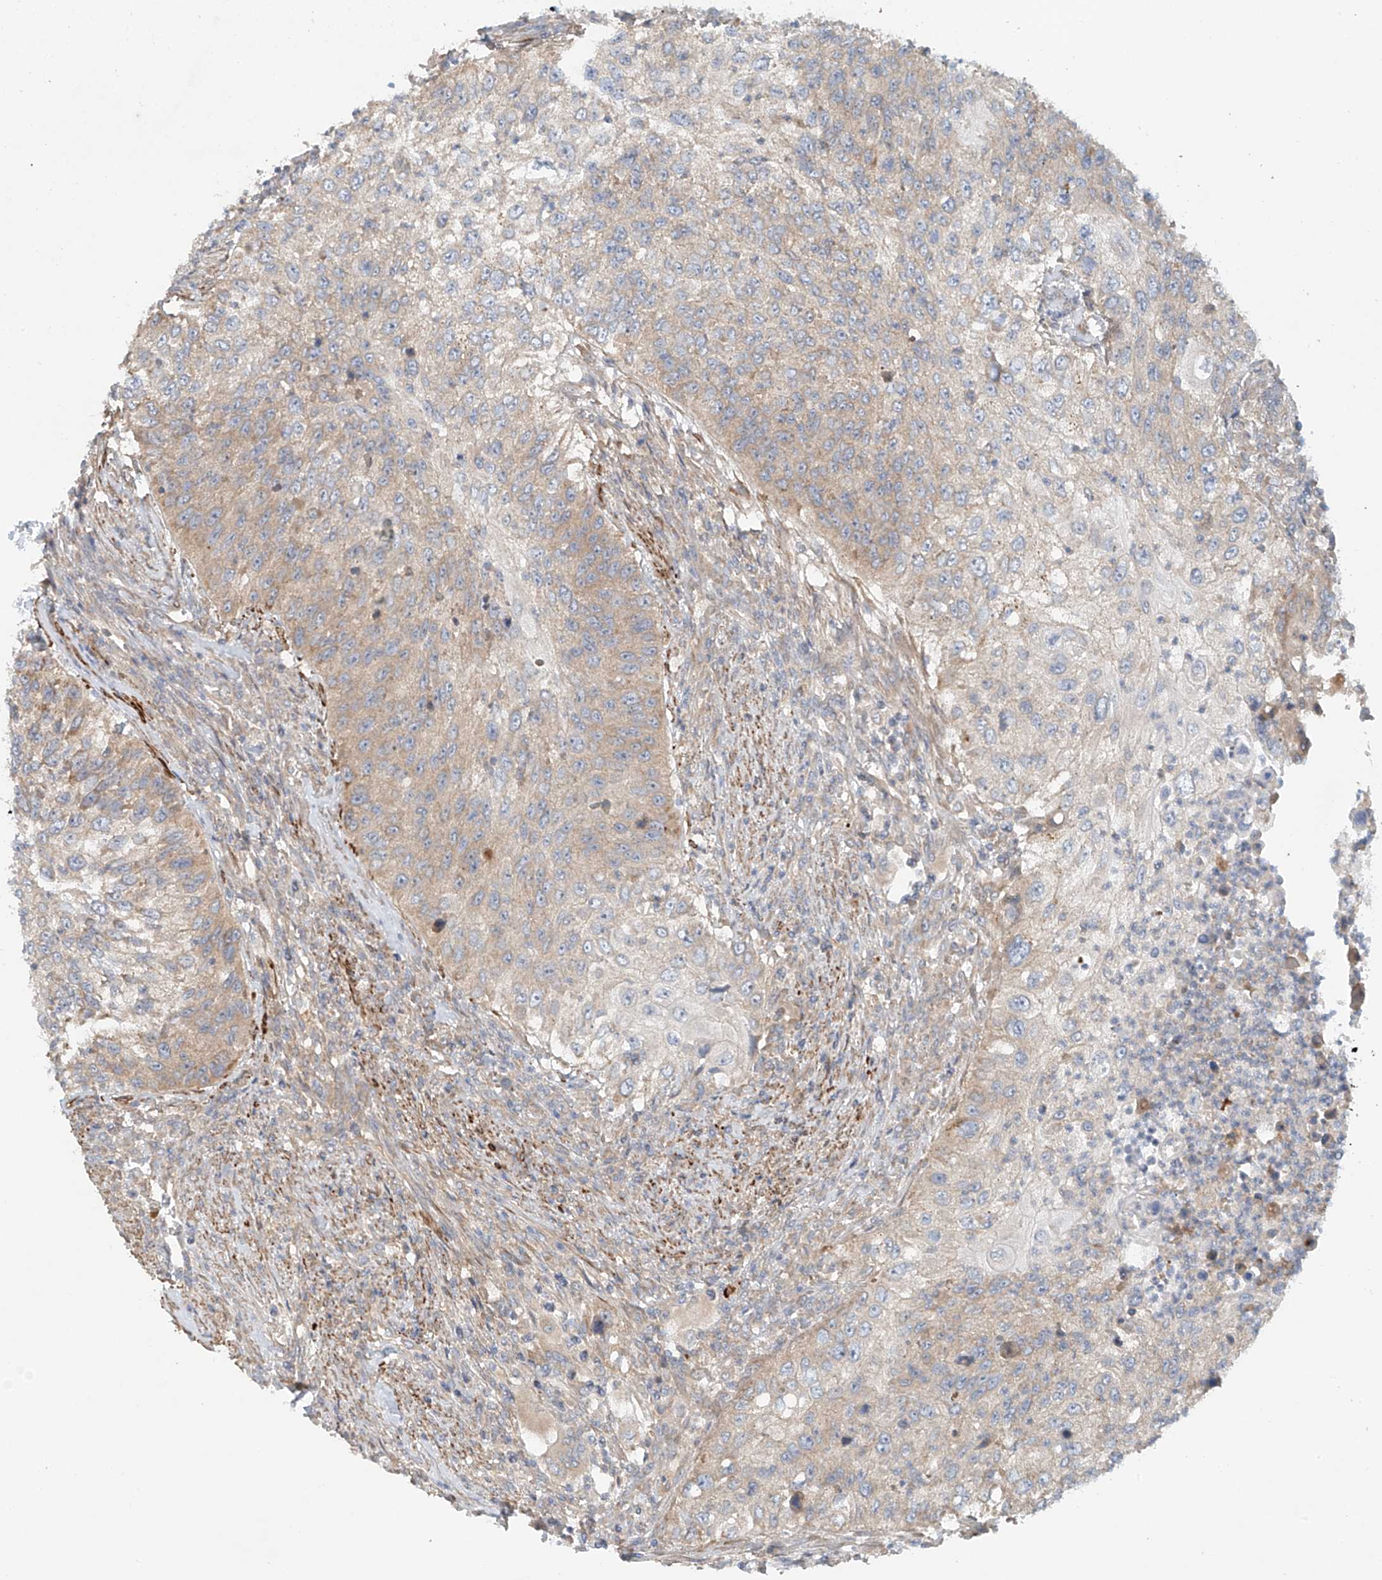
{"staining": {"intensity": "weak", "quantity": "25%-75%", "location": "cytoplasmic/membranous"}, "tissue": "urothelial cancer", "cell_type": "Tumor cells", "image_type": "cancer", "snomed": [{"axis": "morphology", "description": "Urothelial carcinoma, High grade"}, {"axis": "topography", "description": "Urinary bladder"}], "caption": "An immunohistochemistry micrograph of neoplastic tissue is shown. Protein staining in brown labels weak cytoplasmic/membranous positivity in urothelial cancer within tumor cells.", "gene": "LYRM9", "patient": {"sex": "female", "age": 60}}